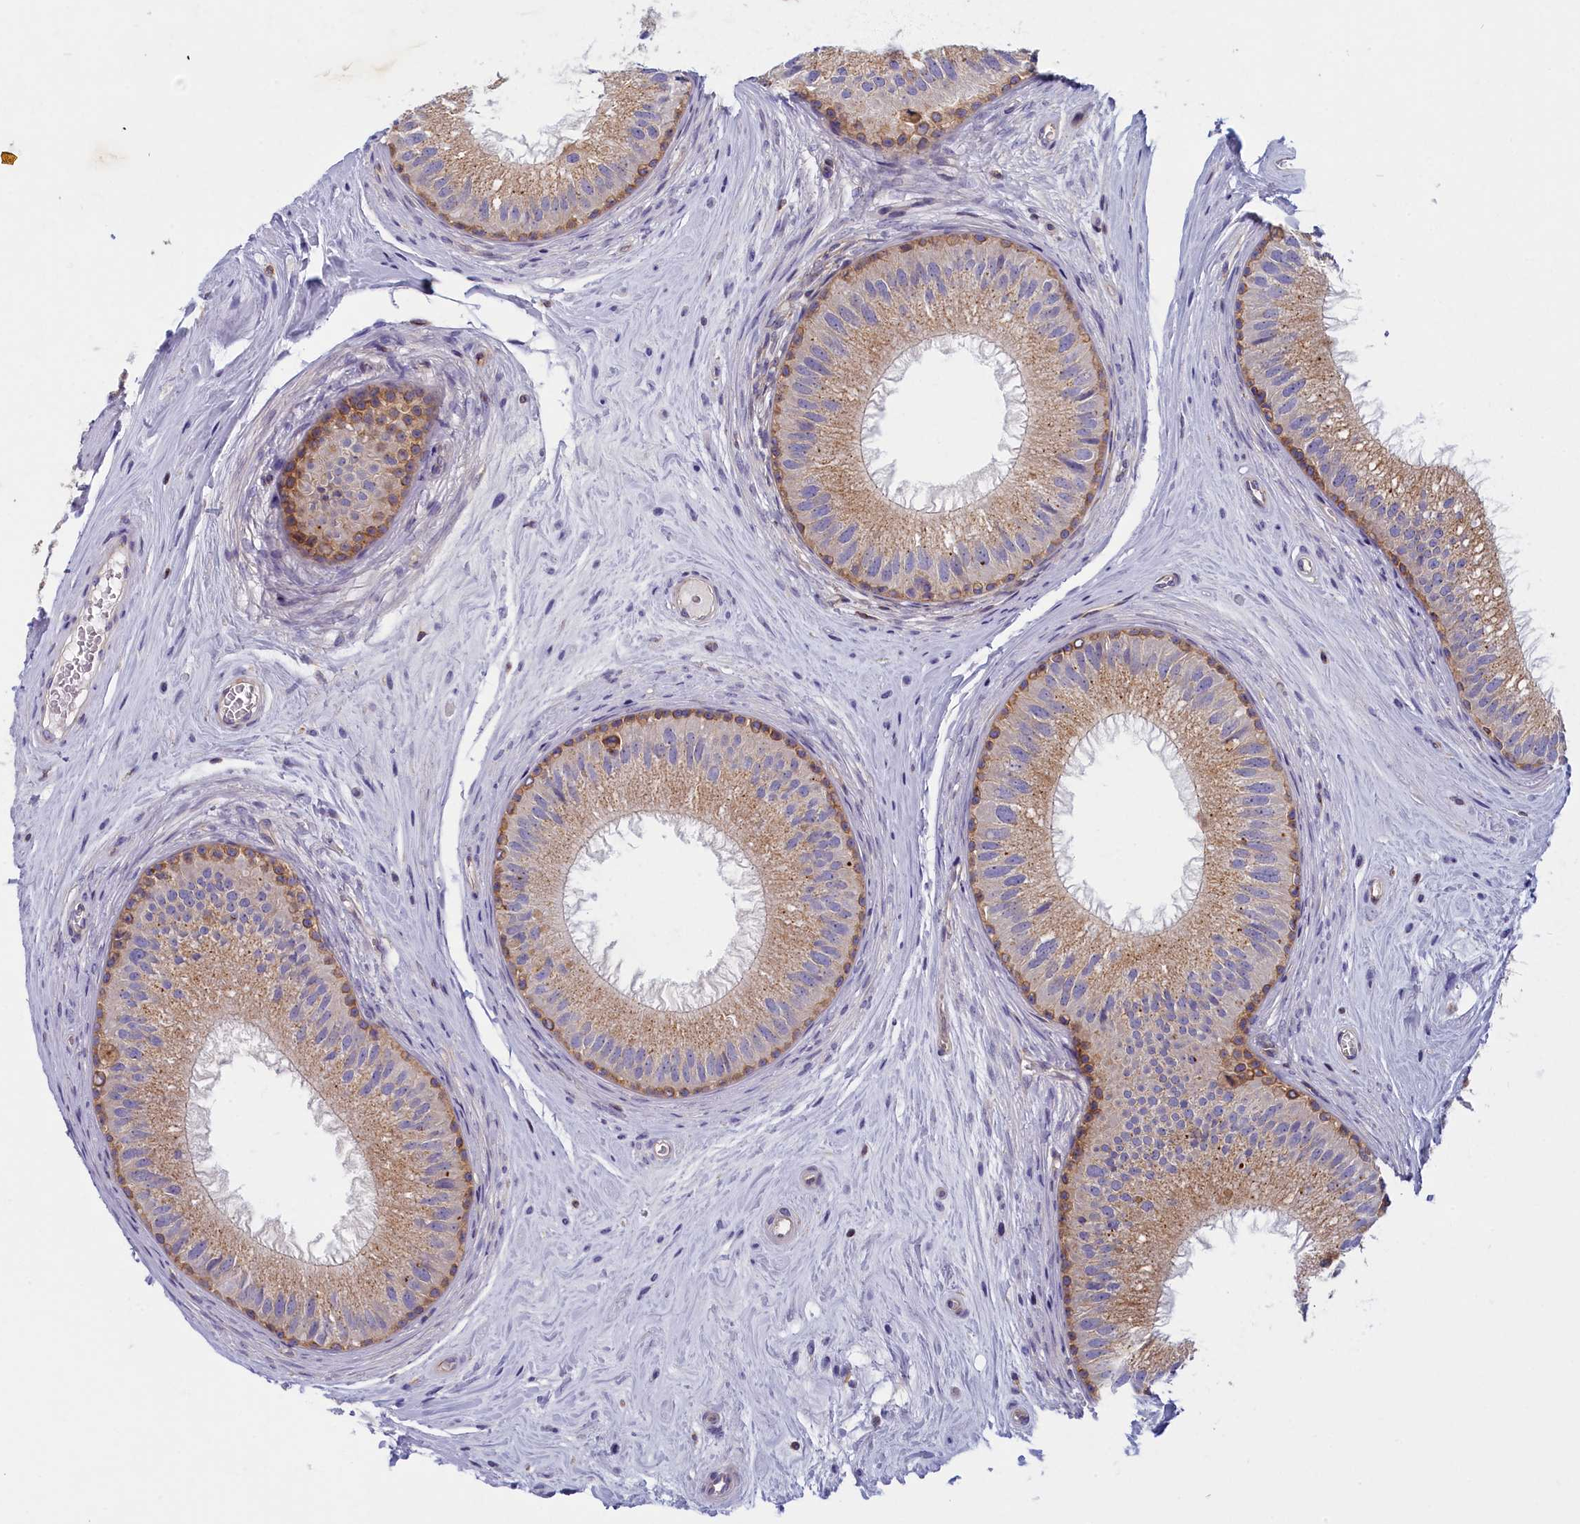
{"staining": {"intensity": "moderate", "quantity": "25%-75%", "location": "cytoplasmic/membranous"}, "tissue": "epididymis", "cell_type": "Glandular cells", "image_type": "normal", "snomed": [{"axis": "morphology", "description": "Normal tissue, NOS"}, {"axis": "topography", "description": "Epididymis"}], "caption": "Protein expression analysis of unremarkable human epididymis reveals moderate cytoplasmic/membranous expression in approximately 25%-75% of glandular cells. Nuclei are stained in blue.", "gene": "NOL10", "patient": {"sex": "male", "age": 33}}